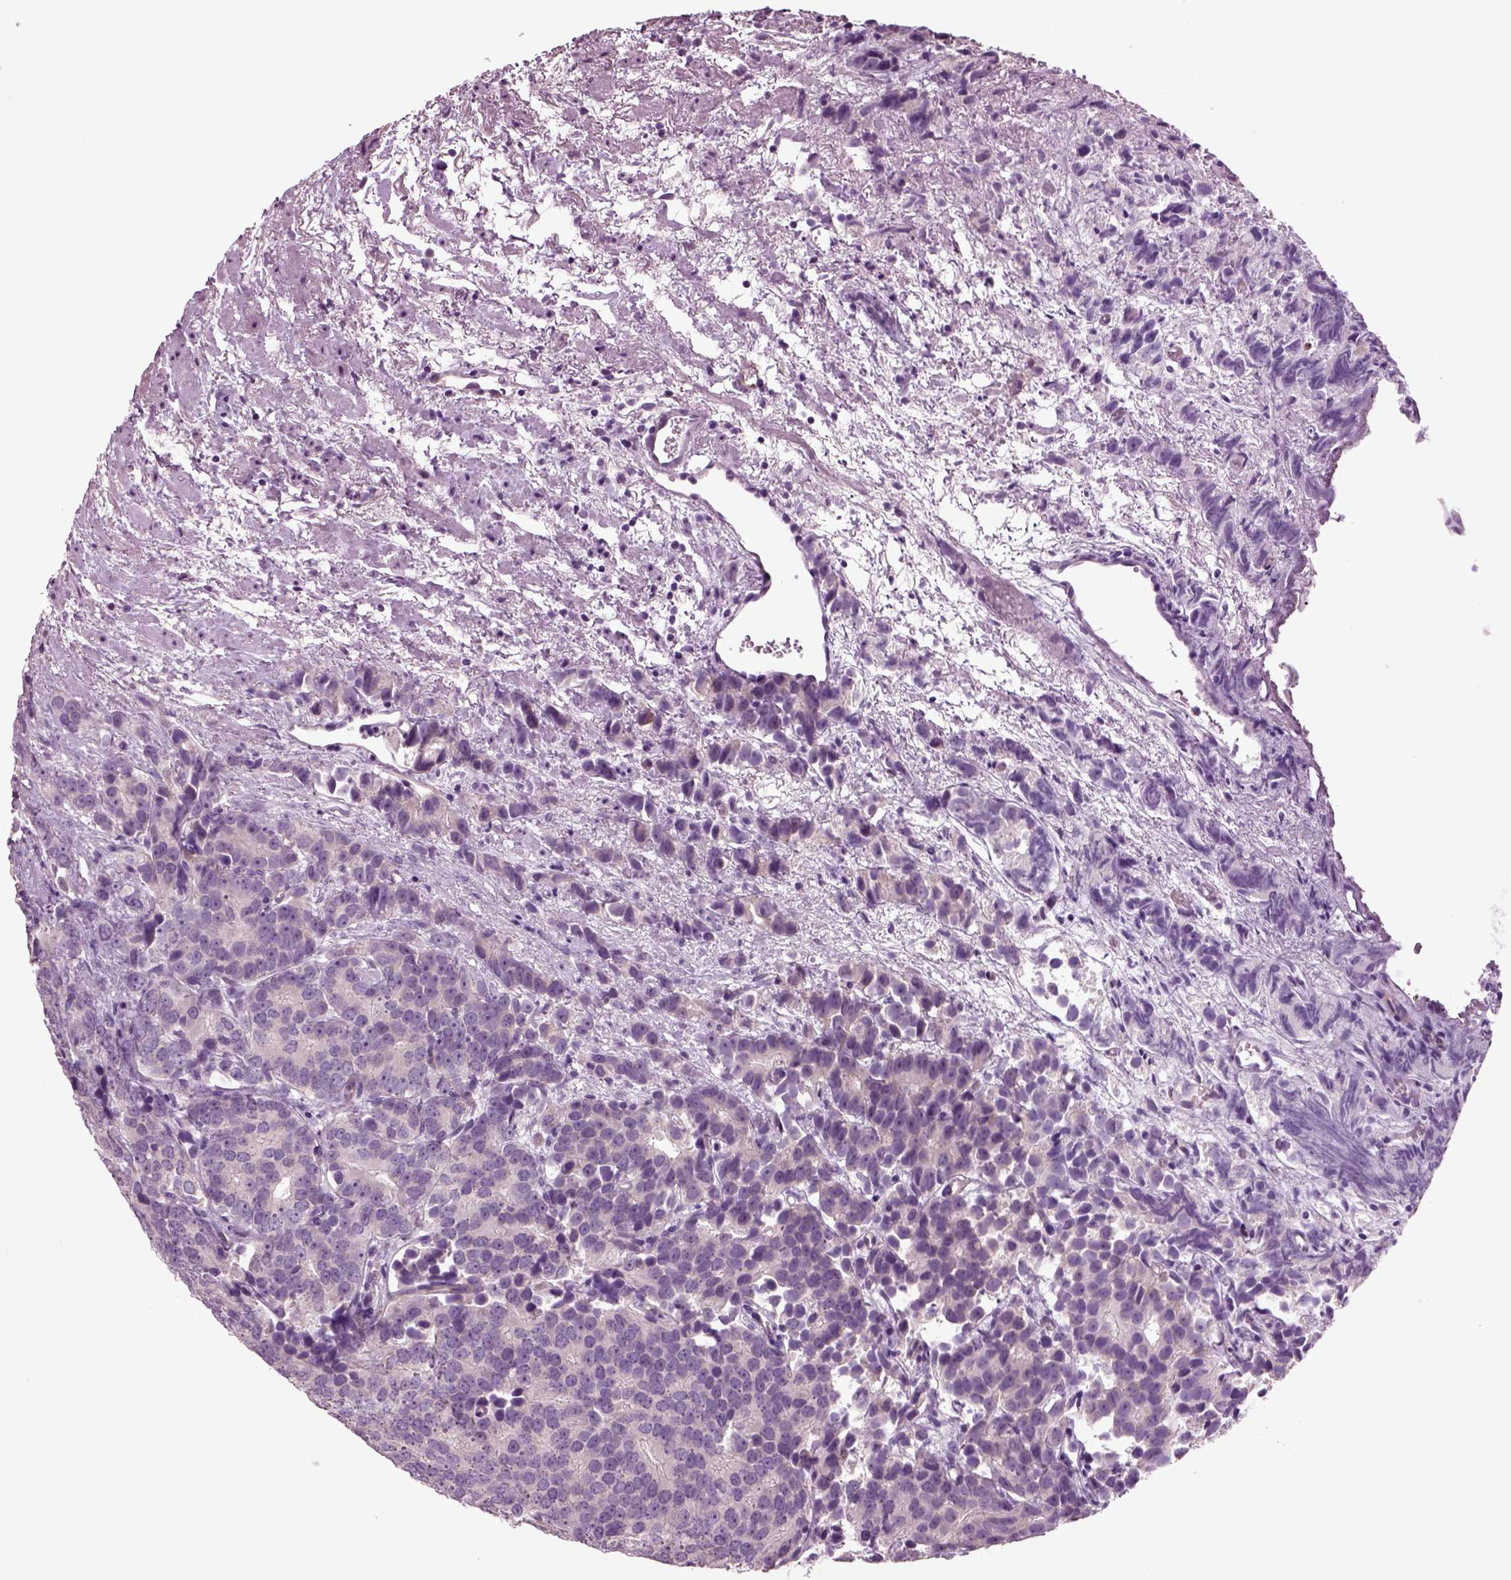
{"staining": {"intensity": "negative", "quantity": "none", "location": "none"}, "tissue": "prostate cancer", "cell_type": "Tumor cells", "image_type": "cancer", "snomed": [{"axis": "morphology", "description": "Adenocarcinoma, High grade"}, {"axis": "topography", "description": "Prostate"}], "caption": "IHC image of human prostate adenocarcinoma (high-grade) stained for a protein (brown), which reveals no staining in tumor cells. The staining is performed using DAB brown chromogen with nuclei counter-stained in using hematoxylin.", "gene": "COL9A2", "patient": {"sex": "male", "age": 90}}